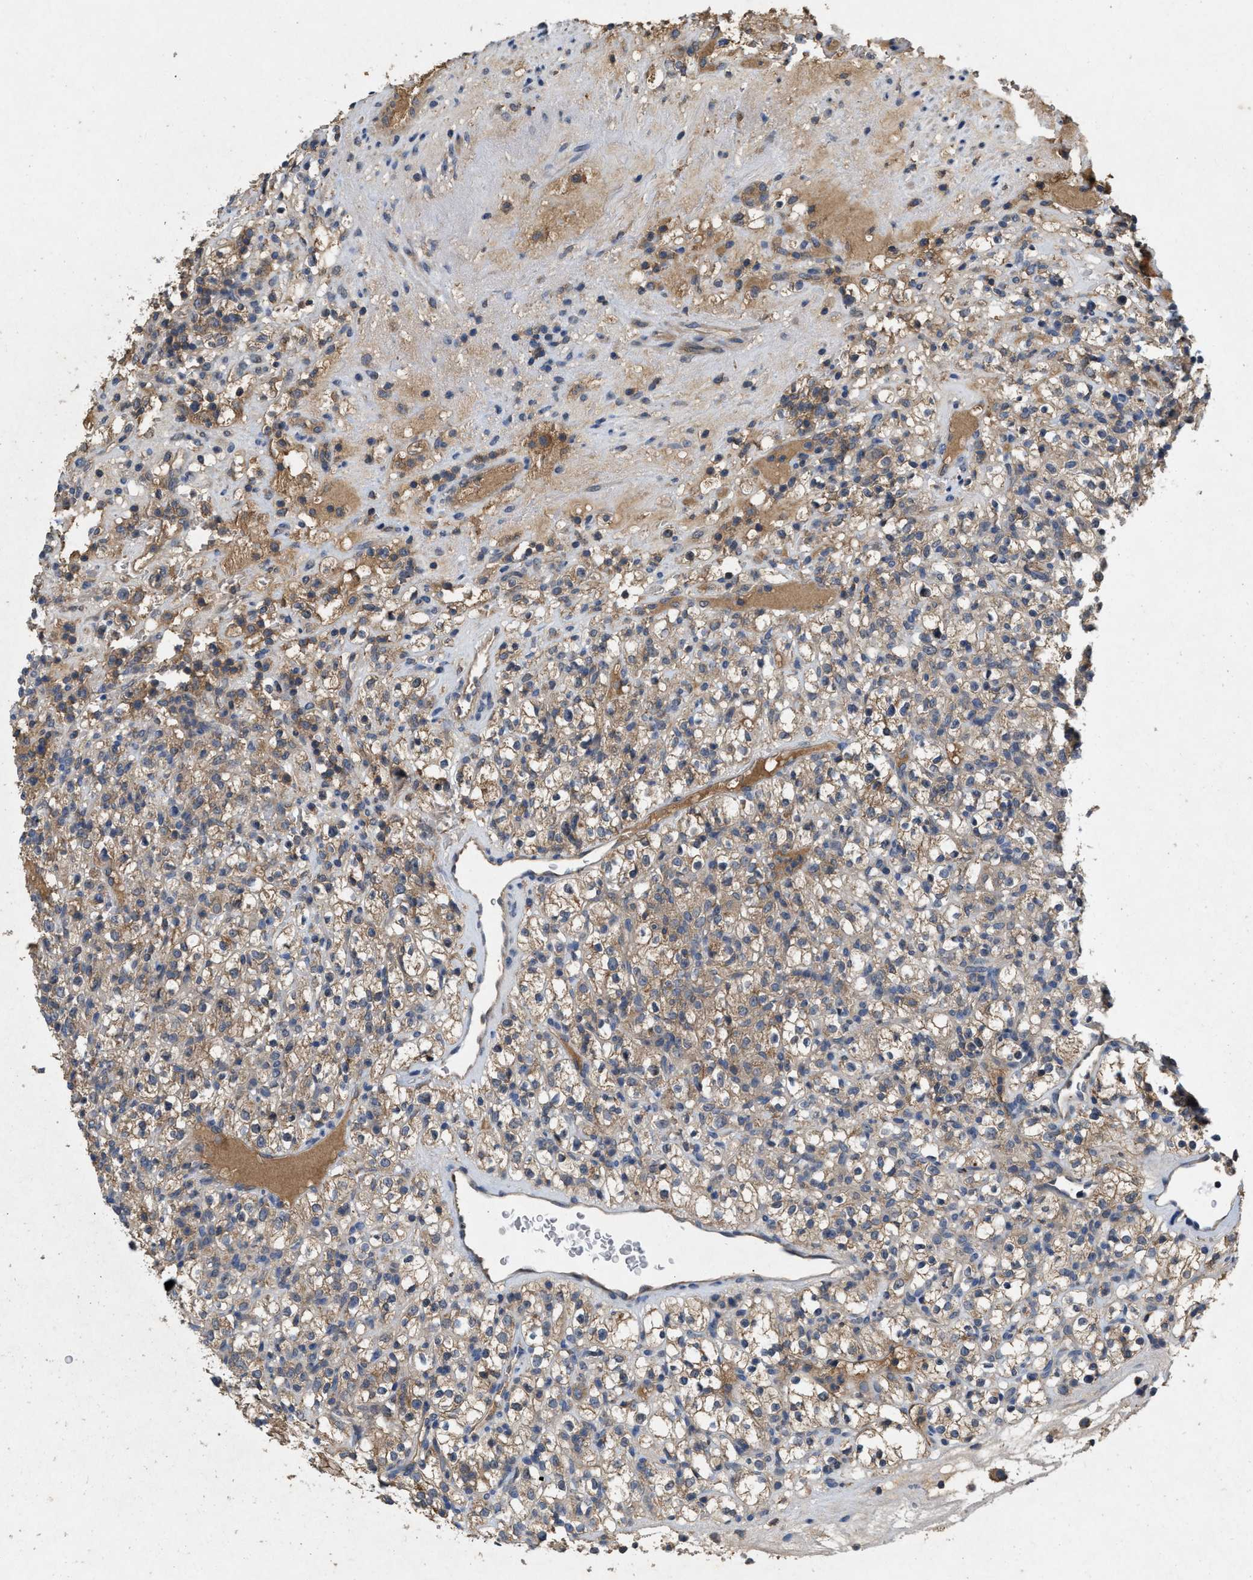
{"staining": {"intensity": "weak", "quantity": "25%-75%", "location": "cytoplasmic/membranous"}, "tissue": "renal cancer", "cell_type": "Tumor cells", "image_type": "cancer", "snomed": [{"axis": "morphology", "description": "Normal tissue, NOS"}, {"axis": "morphology", "description": "Adenocarcinoma, NOS"}, {"axis": "topography", "description": "Kidney"}], "caption": "Tumor cells reveal low levels of weak cytoplasmic/membranous staining in approximately 25%-75% of cells in adenocarcinoma (renal).", "gene": "LPAR2", "patient": {"sex": "female", "age": 72}}